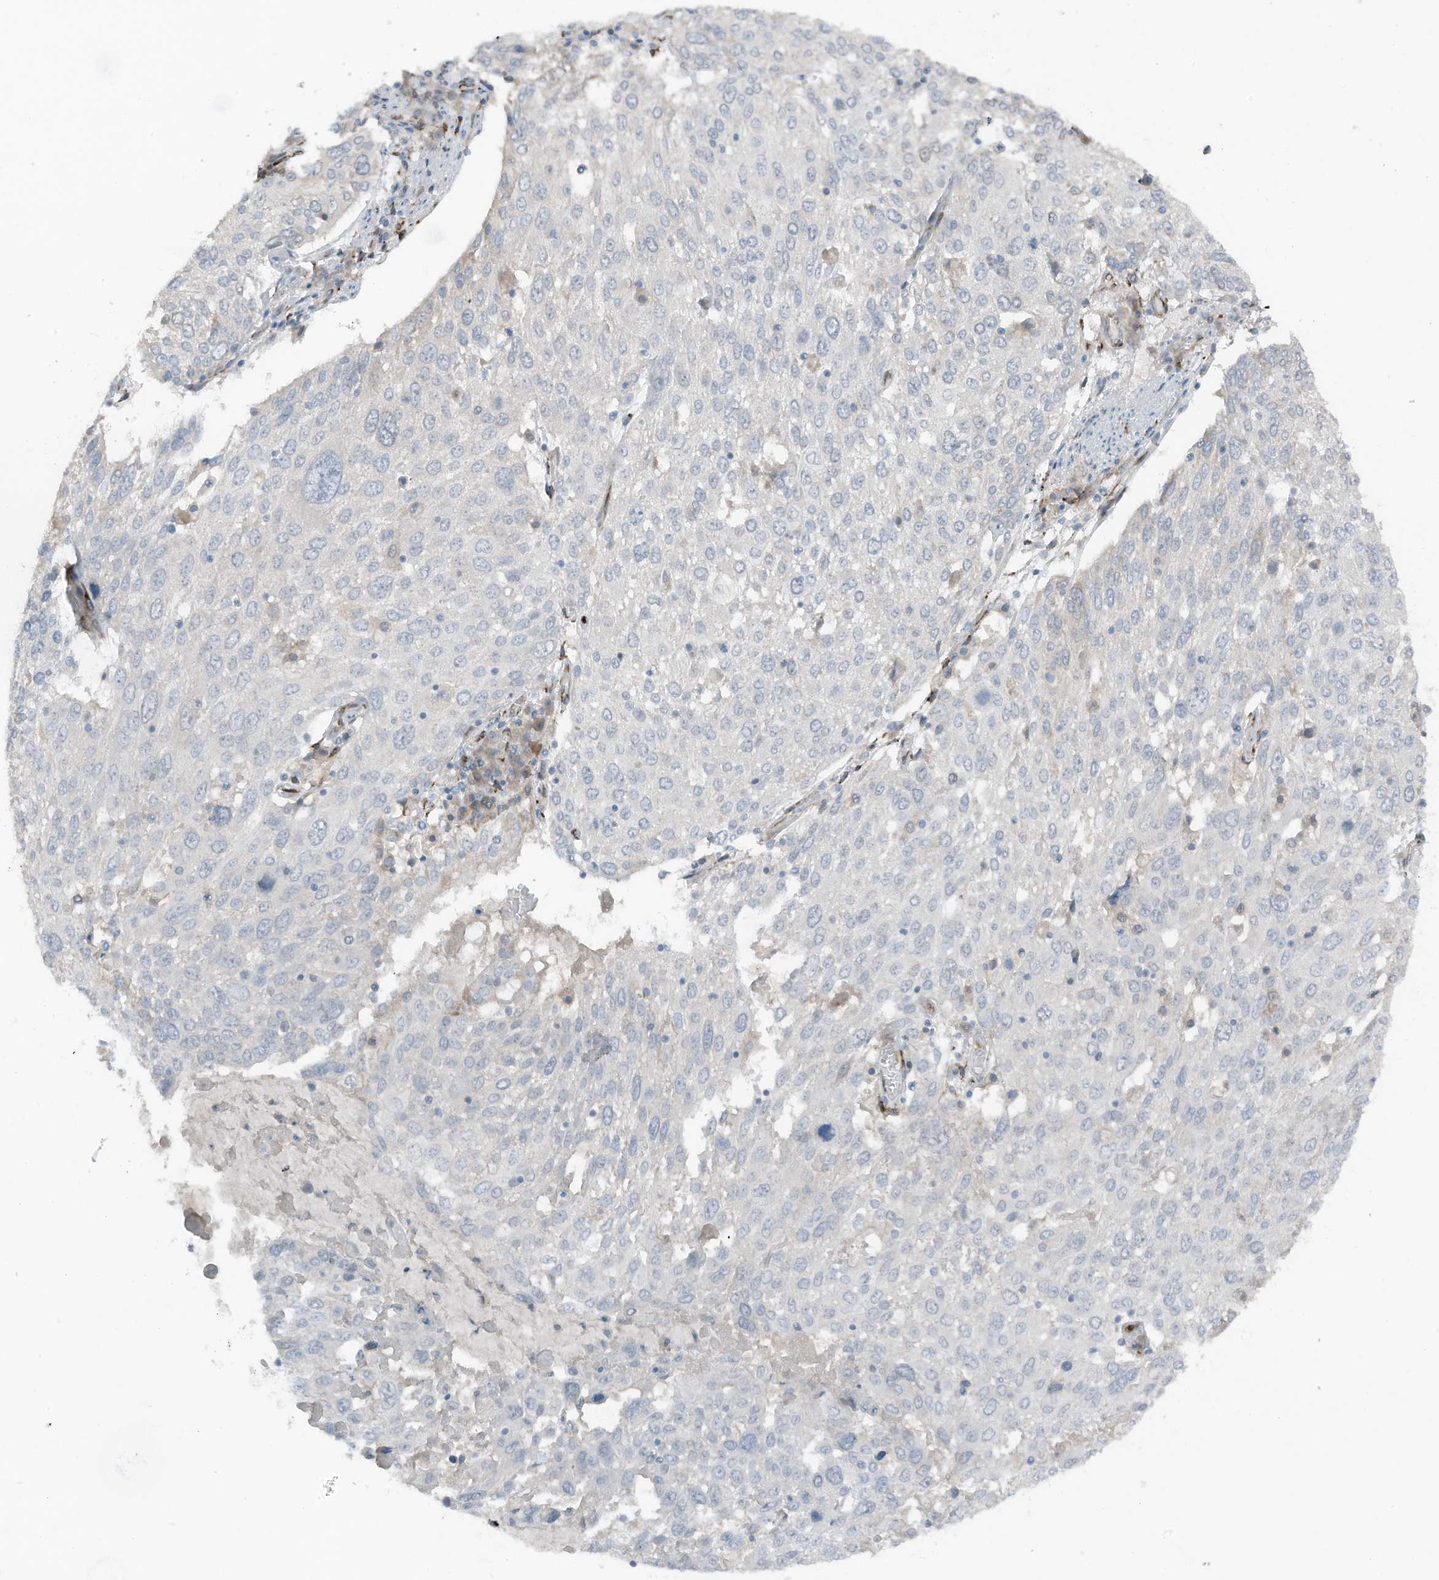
{"staining": {"intensity": "negative", "quantity": "none", "location": "none"}, "tissue": "lung cancer", "cell_type": "Tumor cells", "image_type": "cancer", "snomed": [{"axis": "morphology", "description": "Squamous cell carcinoma, NOS"}, {"axis": "topography", "description": "Lung"}], "caption": "High magnification brightfield microscopy of lung cancer stained with DAB (3,3'-diaminobenzidine) (brown) and counterstained with hematoxylin (blue): tumor cells show no significant positivity.", "gene": "ARHGEF33", "patient": {"sex": "male", "age": 65}}